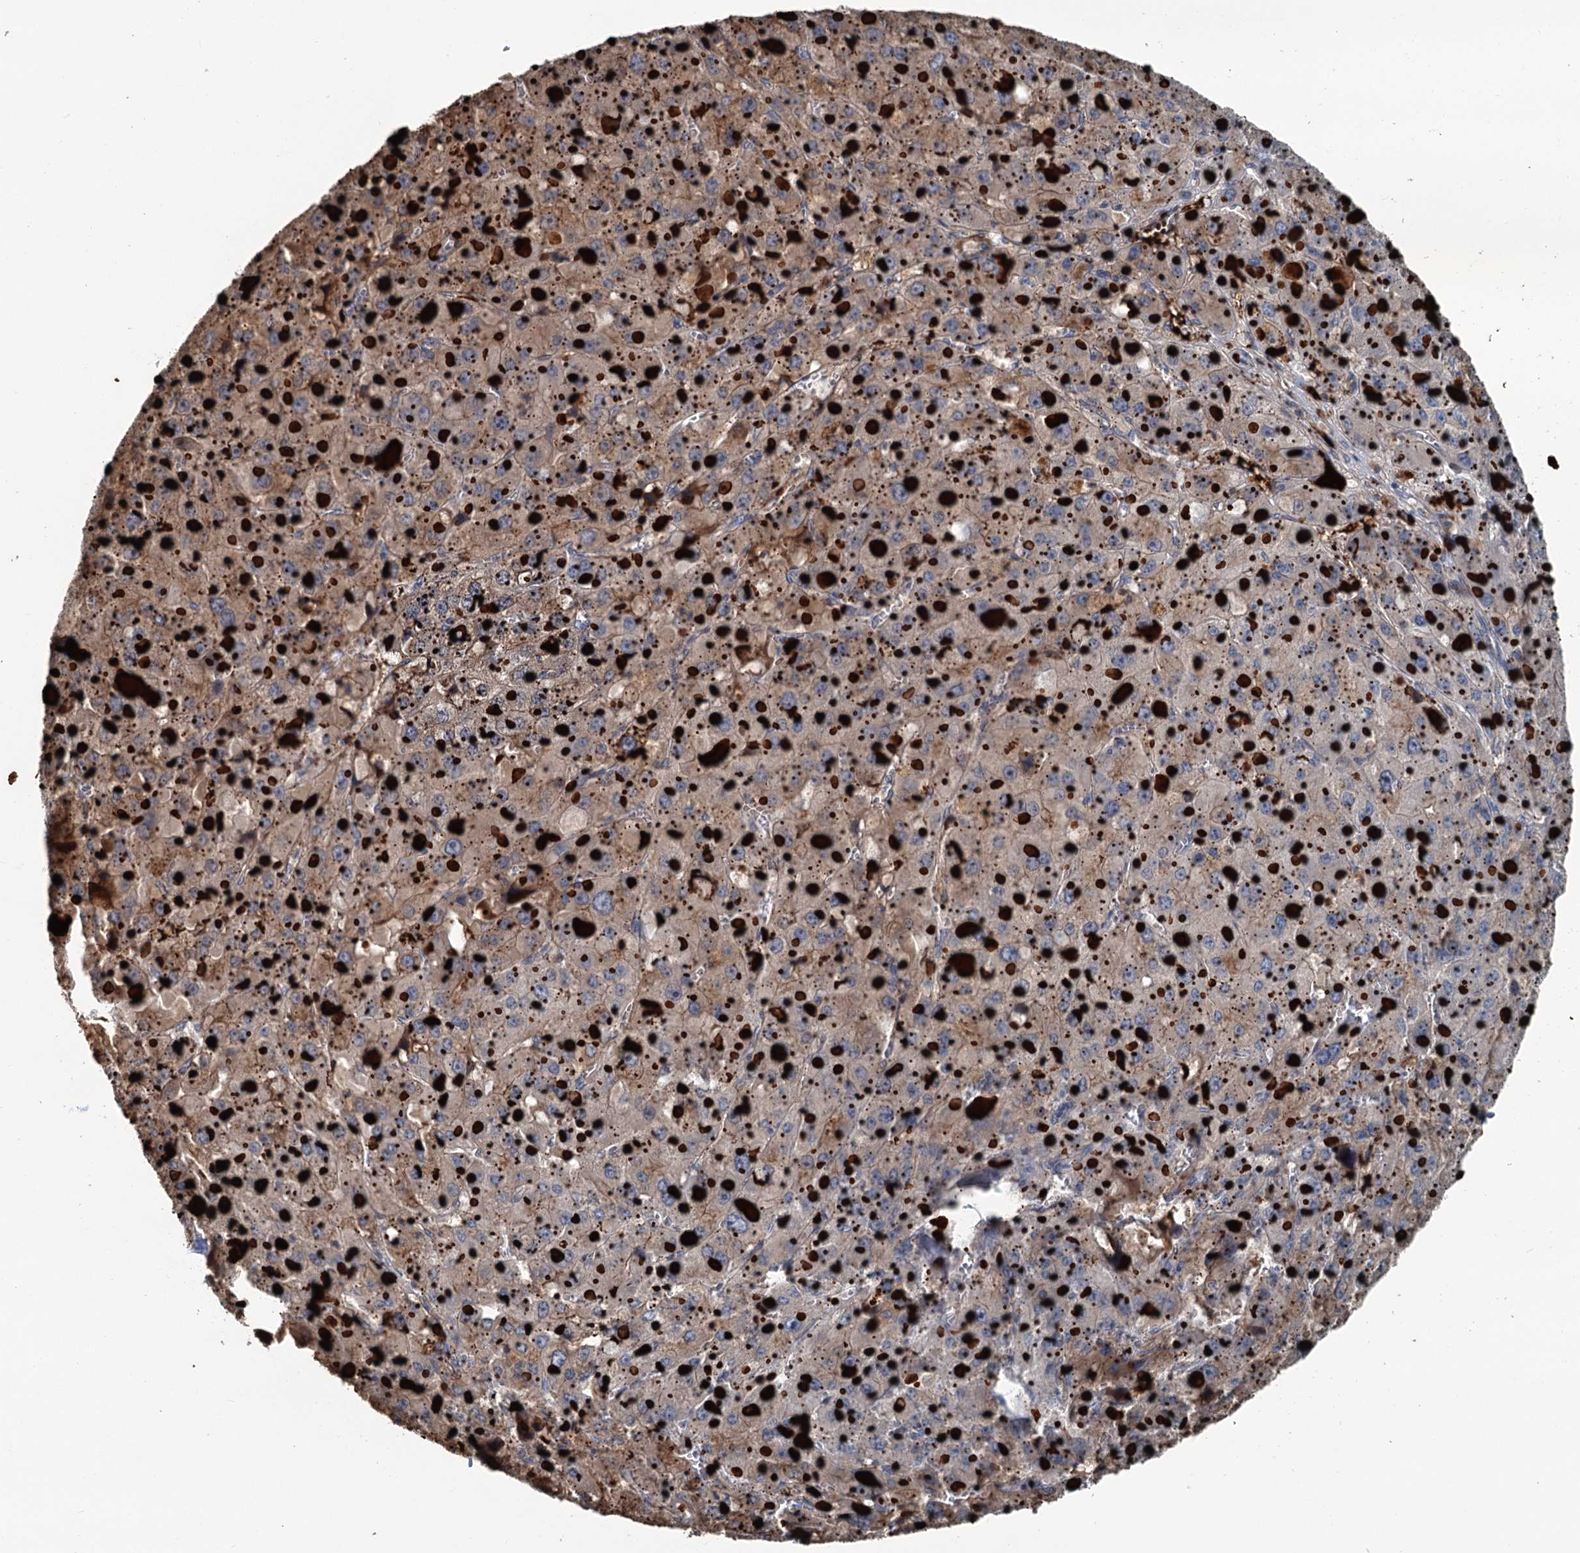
{"staining": {"intensity": "moderate", "quantity": "25%-75%", "location": "cytoplasmic/membranous"}, "tissue": "liver cancer", "cell_type": "Tumor cells", "image_type": "cancer", "snomed": [{"axis": "morphology", "description": "Carcinoma, Hepatocellular, NOS"}, {"axis": "topography", "description": "Liver"}], "caption": "Immunohistochemistry staining of hepatocellular carcinoma (liver), which shows medium levels of moderate cytoplasmic/membranous expression in about 25%-75% of tumor cells indicating moderate cytoplasmic/membranous protein positivity. The staining was performed using DAB (brown) for protein detection and nuclei were counterstained in hematoxylin (blue).", "gene": "TEDC1", "patient": {"sex": "female", "age": 73}}